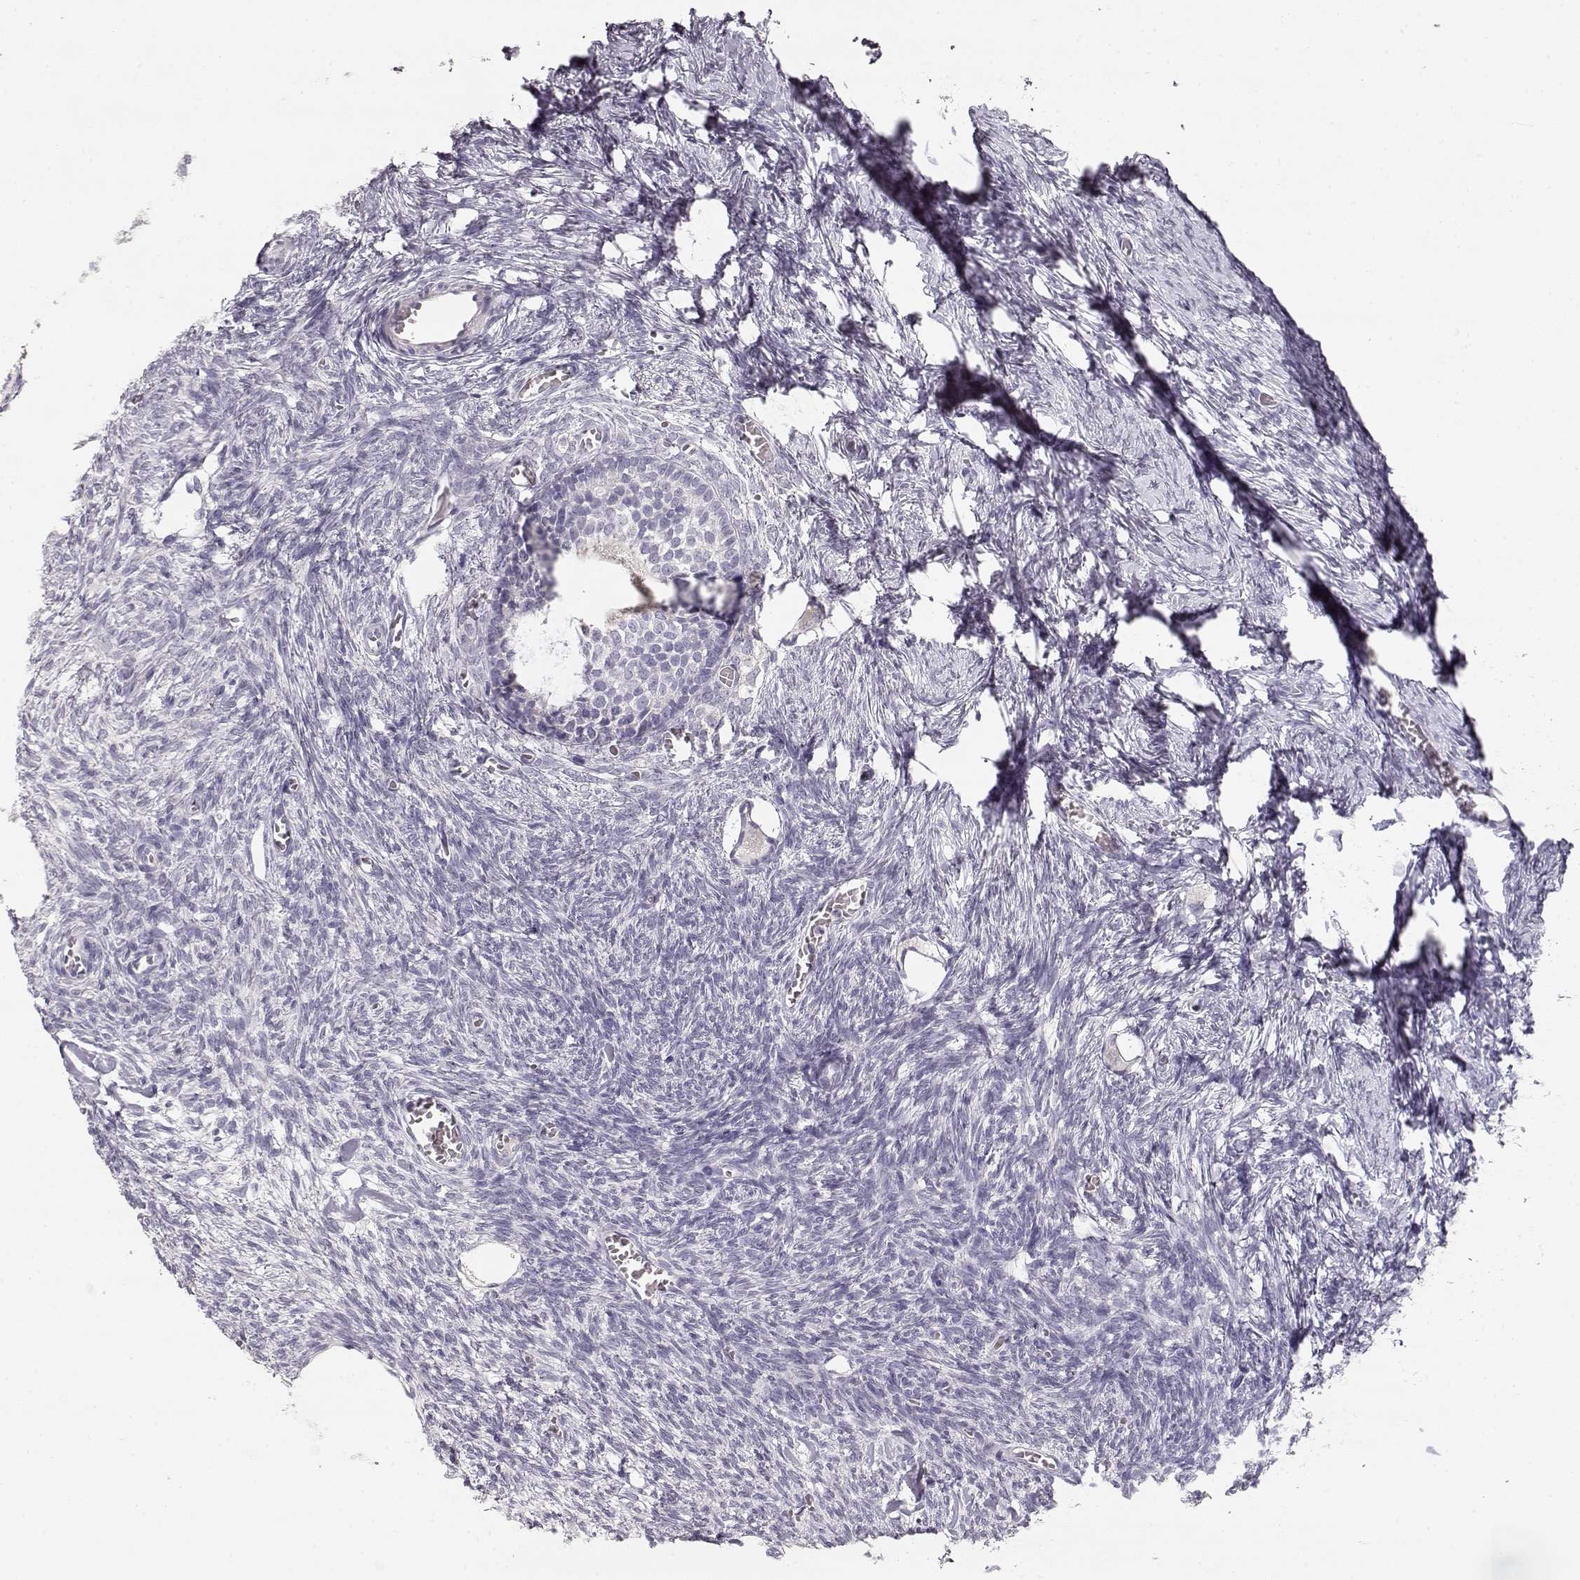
{"staining": {"intensity": "negative", "quantity": "none", "location": "none"}, "tissue": "ovary", "cell_type": "Follicle cells", "image_type": "normal", "snomed": [{"axis": "morphology", "description": "Normal tissue, NOS"}, {"axis": "topography", "description": "Ovary"}], "caption": "Protein analysis of benign ovary demonstrates no significant positivity in follicle cells. (DAB IHC visualized using brightfield microscopy, high magnification).", "gene": "TPH2", "patient": {"sex": "female", "age": 27}}